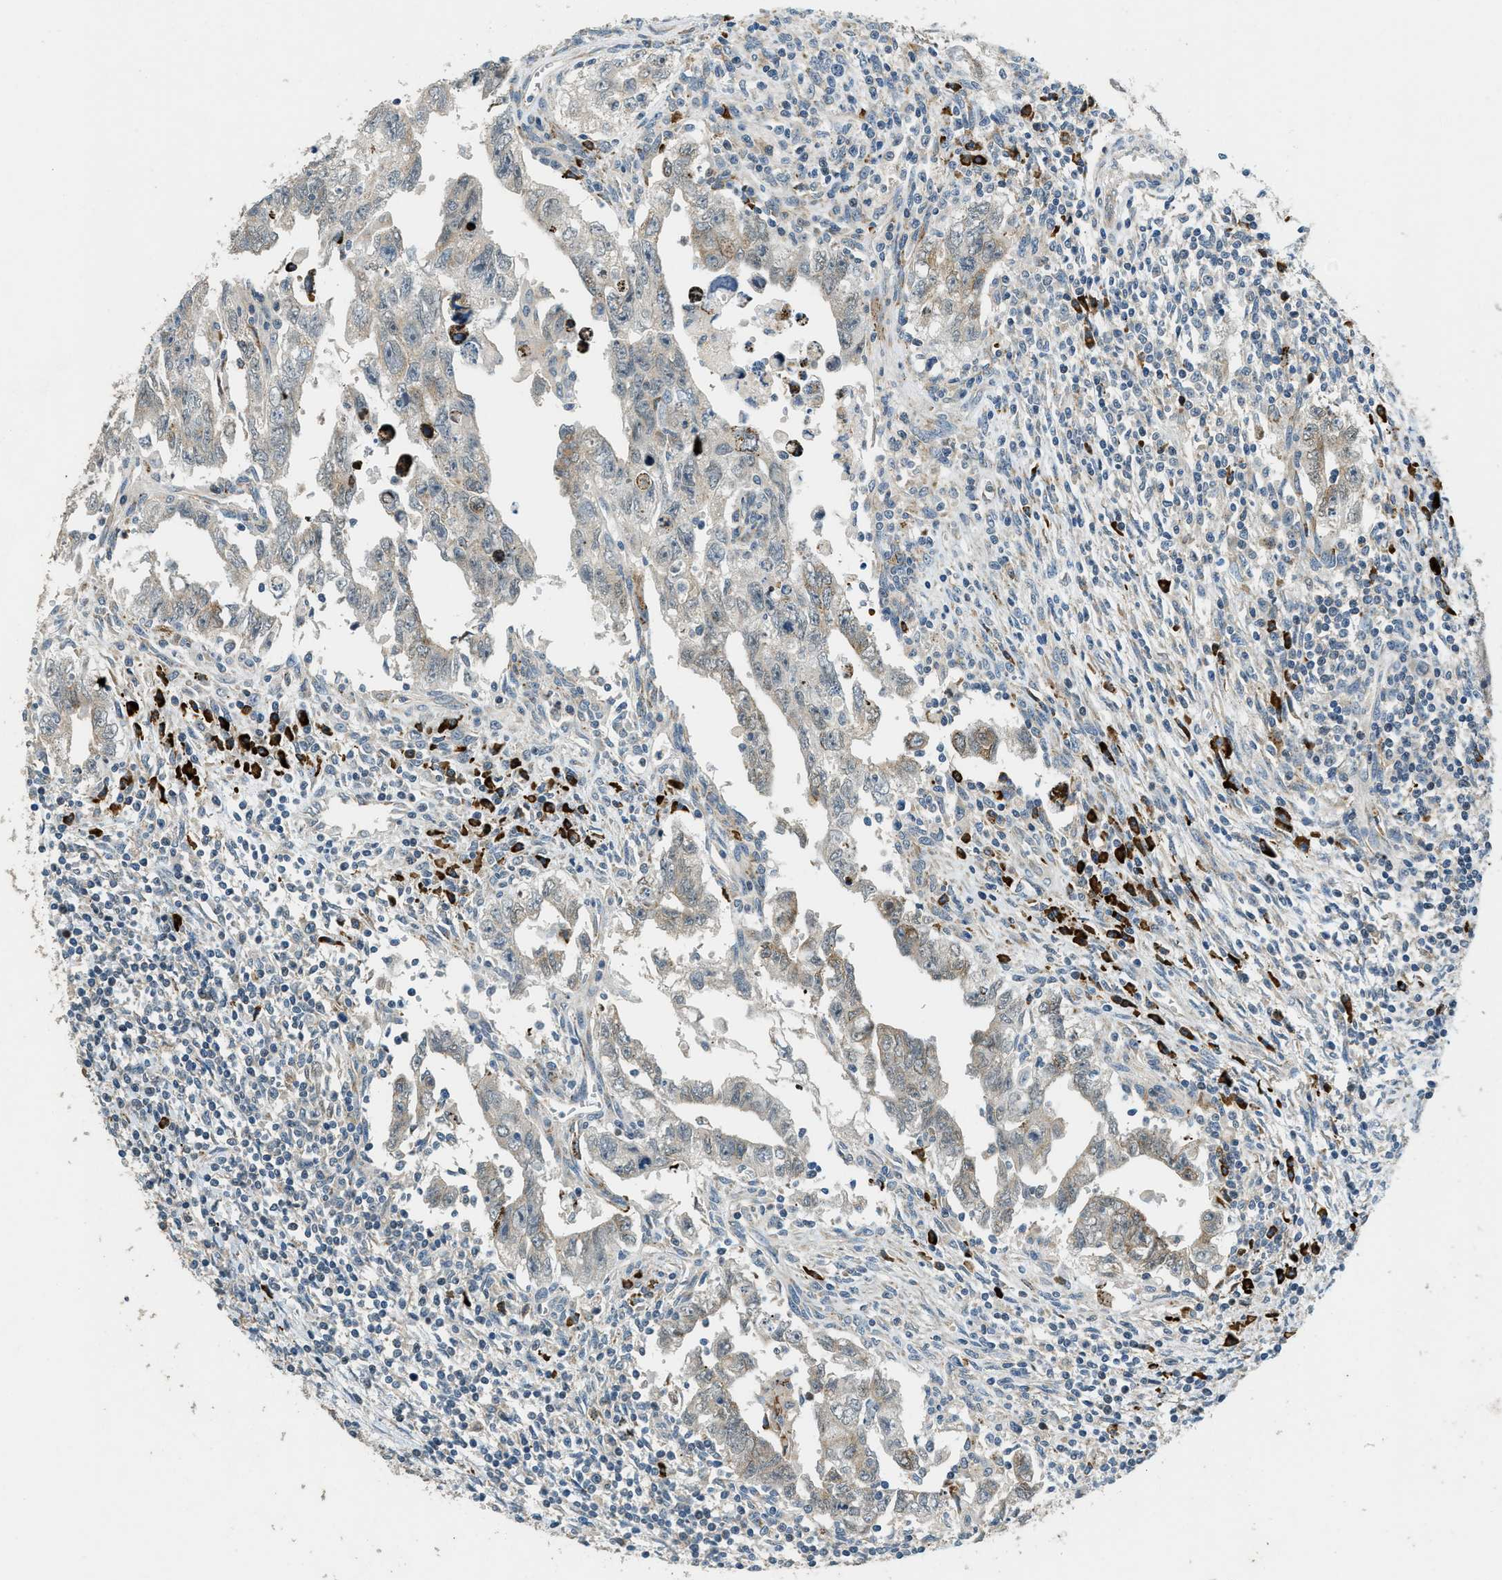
{"staining": {"intensity": "moderate", "quantity": "<25%", "location": "cytoplasmic/membranous"}, "tissue": "testis cancer", "cell_type": "Tumor cells", "image_type": "cancer", "snomed": [{"axis": "morphology", "description": "Carcinoma, Embryonal, NOS"}, {"axis": "topography", "description": "Testis"}], "caption": "Testis cancer (embryonal carcinoma) was stained to show a protein in brown. There is low levels of moderate cytoplasmic/membranous expression in about <25% of tumor cells.", "gene": "HERC2", "patient": {"sex": "male", "age": 28}}